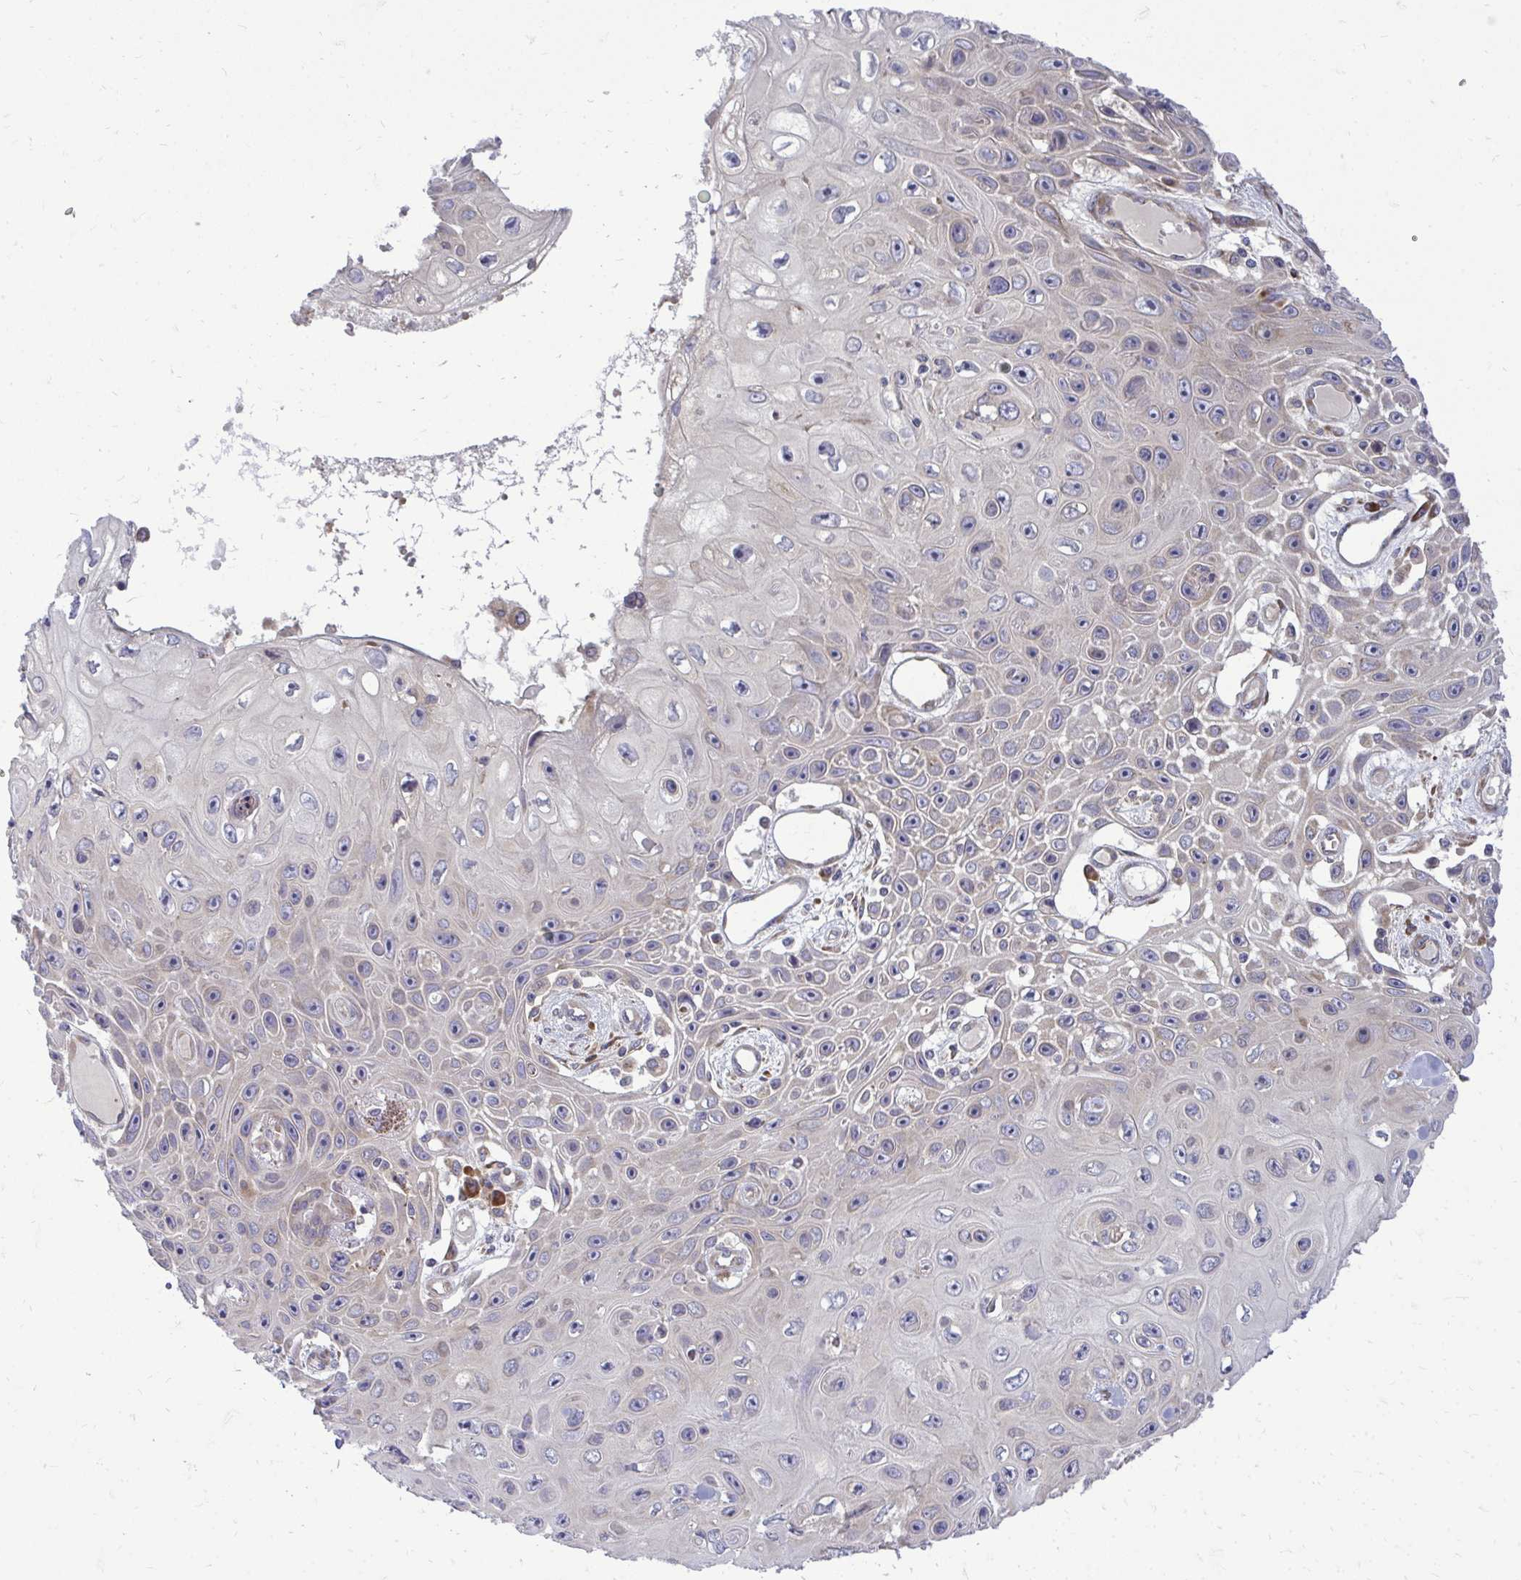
{"staining": {"intensity": "negative", "quantity": "none", "location": "none"}, "tissue": "skin cancer", "cell_type": "Tumor cells", "image_type": "cancer", "snomed": [{"axis": "morphology", "description": "Squamous cell carcinoma, NOS"}, {"axis": "topography", "description": "Skin"}], "caption": "An immunohistochemistry (IHC) image of skin cancer is shown. There is no staining in tumor cells of skin cancer.", "gene": "RPLP2", "patient": {"sex": "male", "age": 82}}